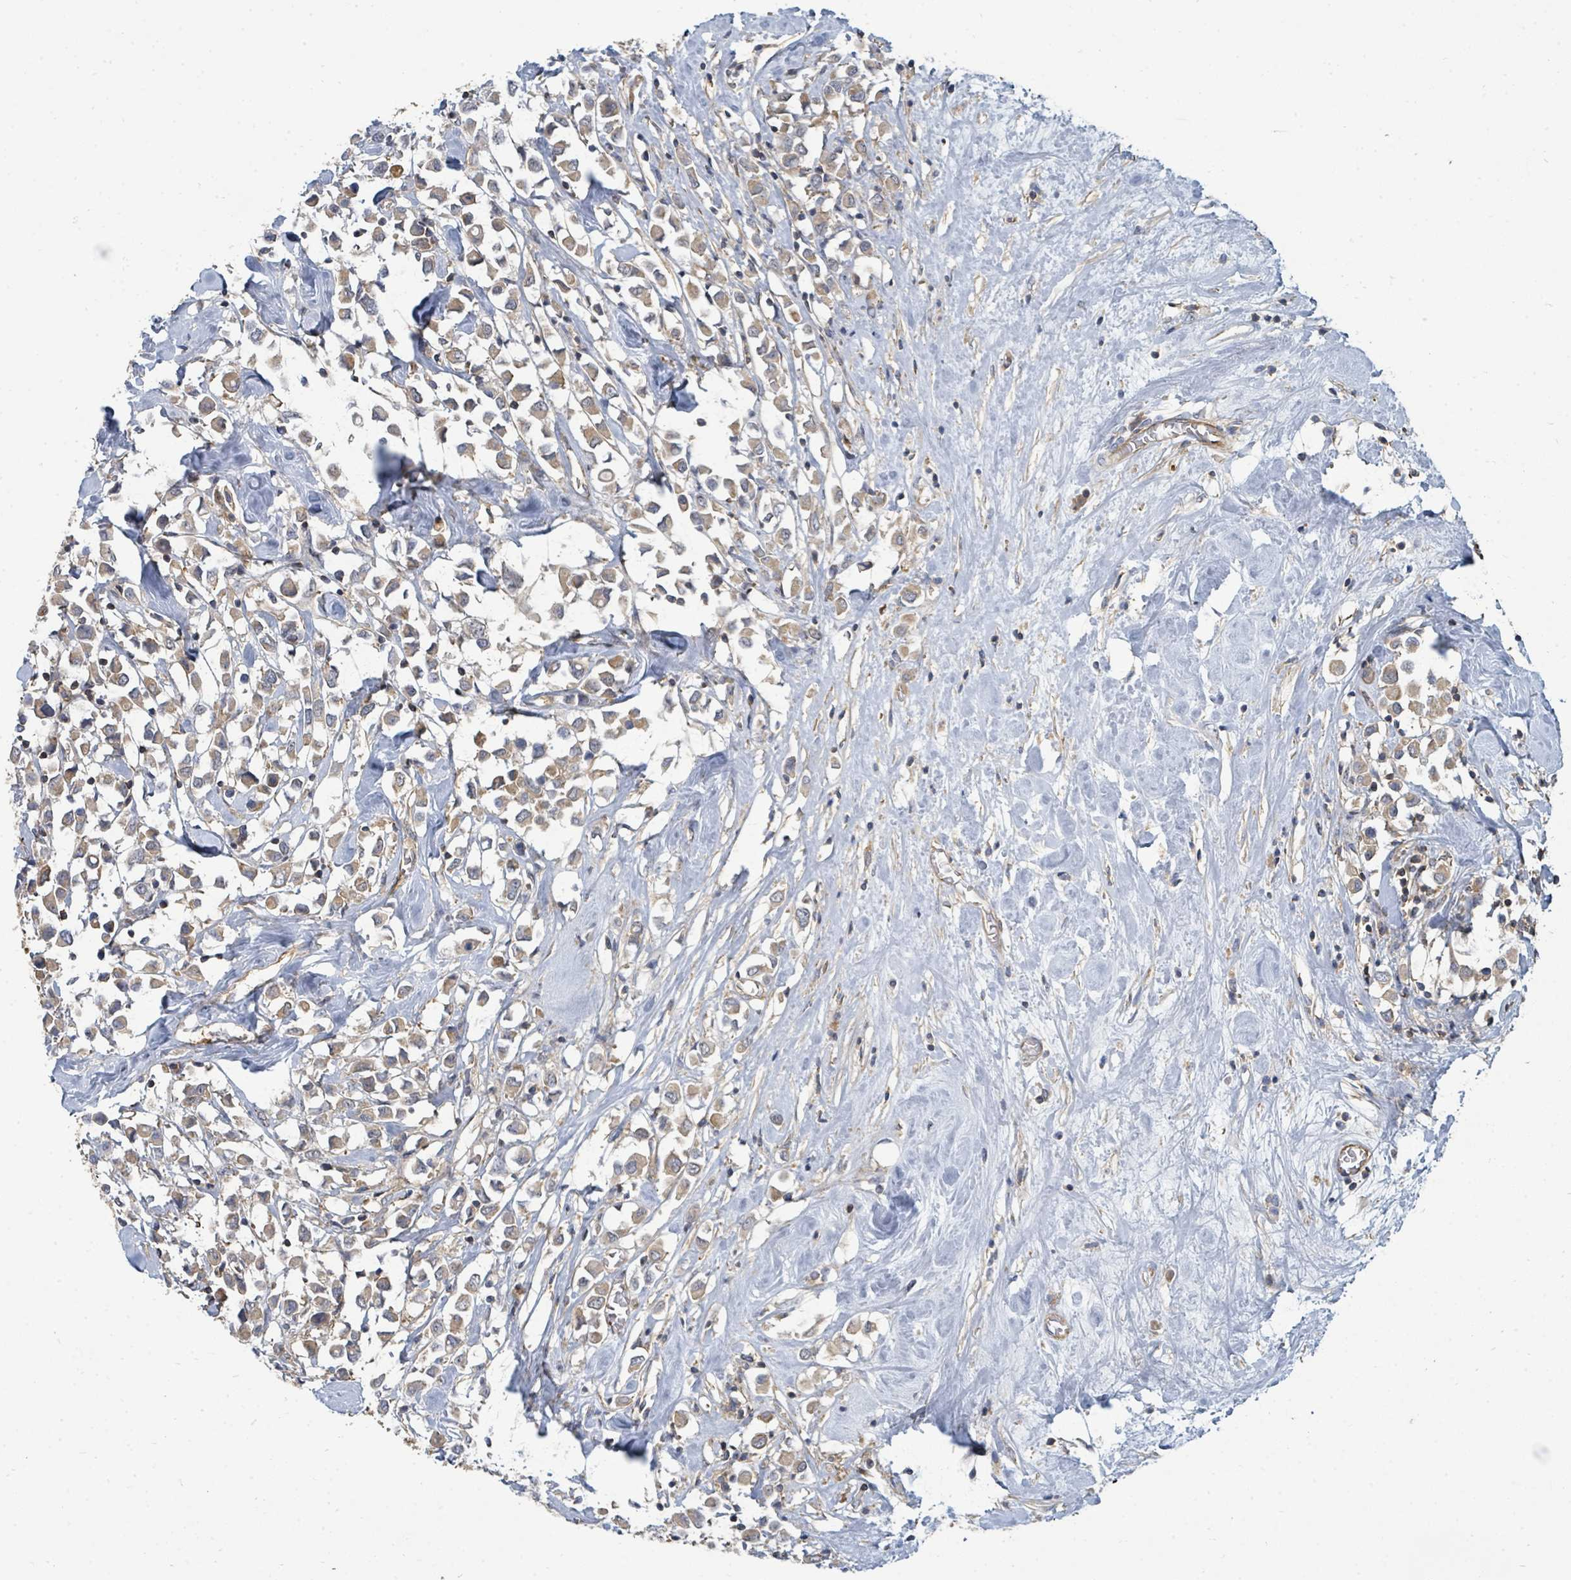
{"staining": {"intensity": "weak", "quantity": ">75%", "location": "cytoplasmic/membranous"}, "tissue": "breast cancer", "cell_type": "Tumor cells", "image_type": "cancer", "snomed": [{"axis": "morphology", "description": "Duct carcinoma"}, {"axis": "topography", "description": "Breast"}], "caption": "Brown immunohistochemical staining in breast infiltrating ductal carcinoma exhibits weak cytoplasmic/membranous expression in approximately >75% of tumor cells.", "gene": "BOLA2B", "patient": {"sex": "female", "age": 61}}